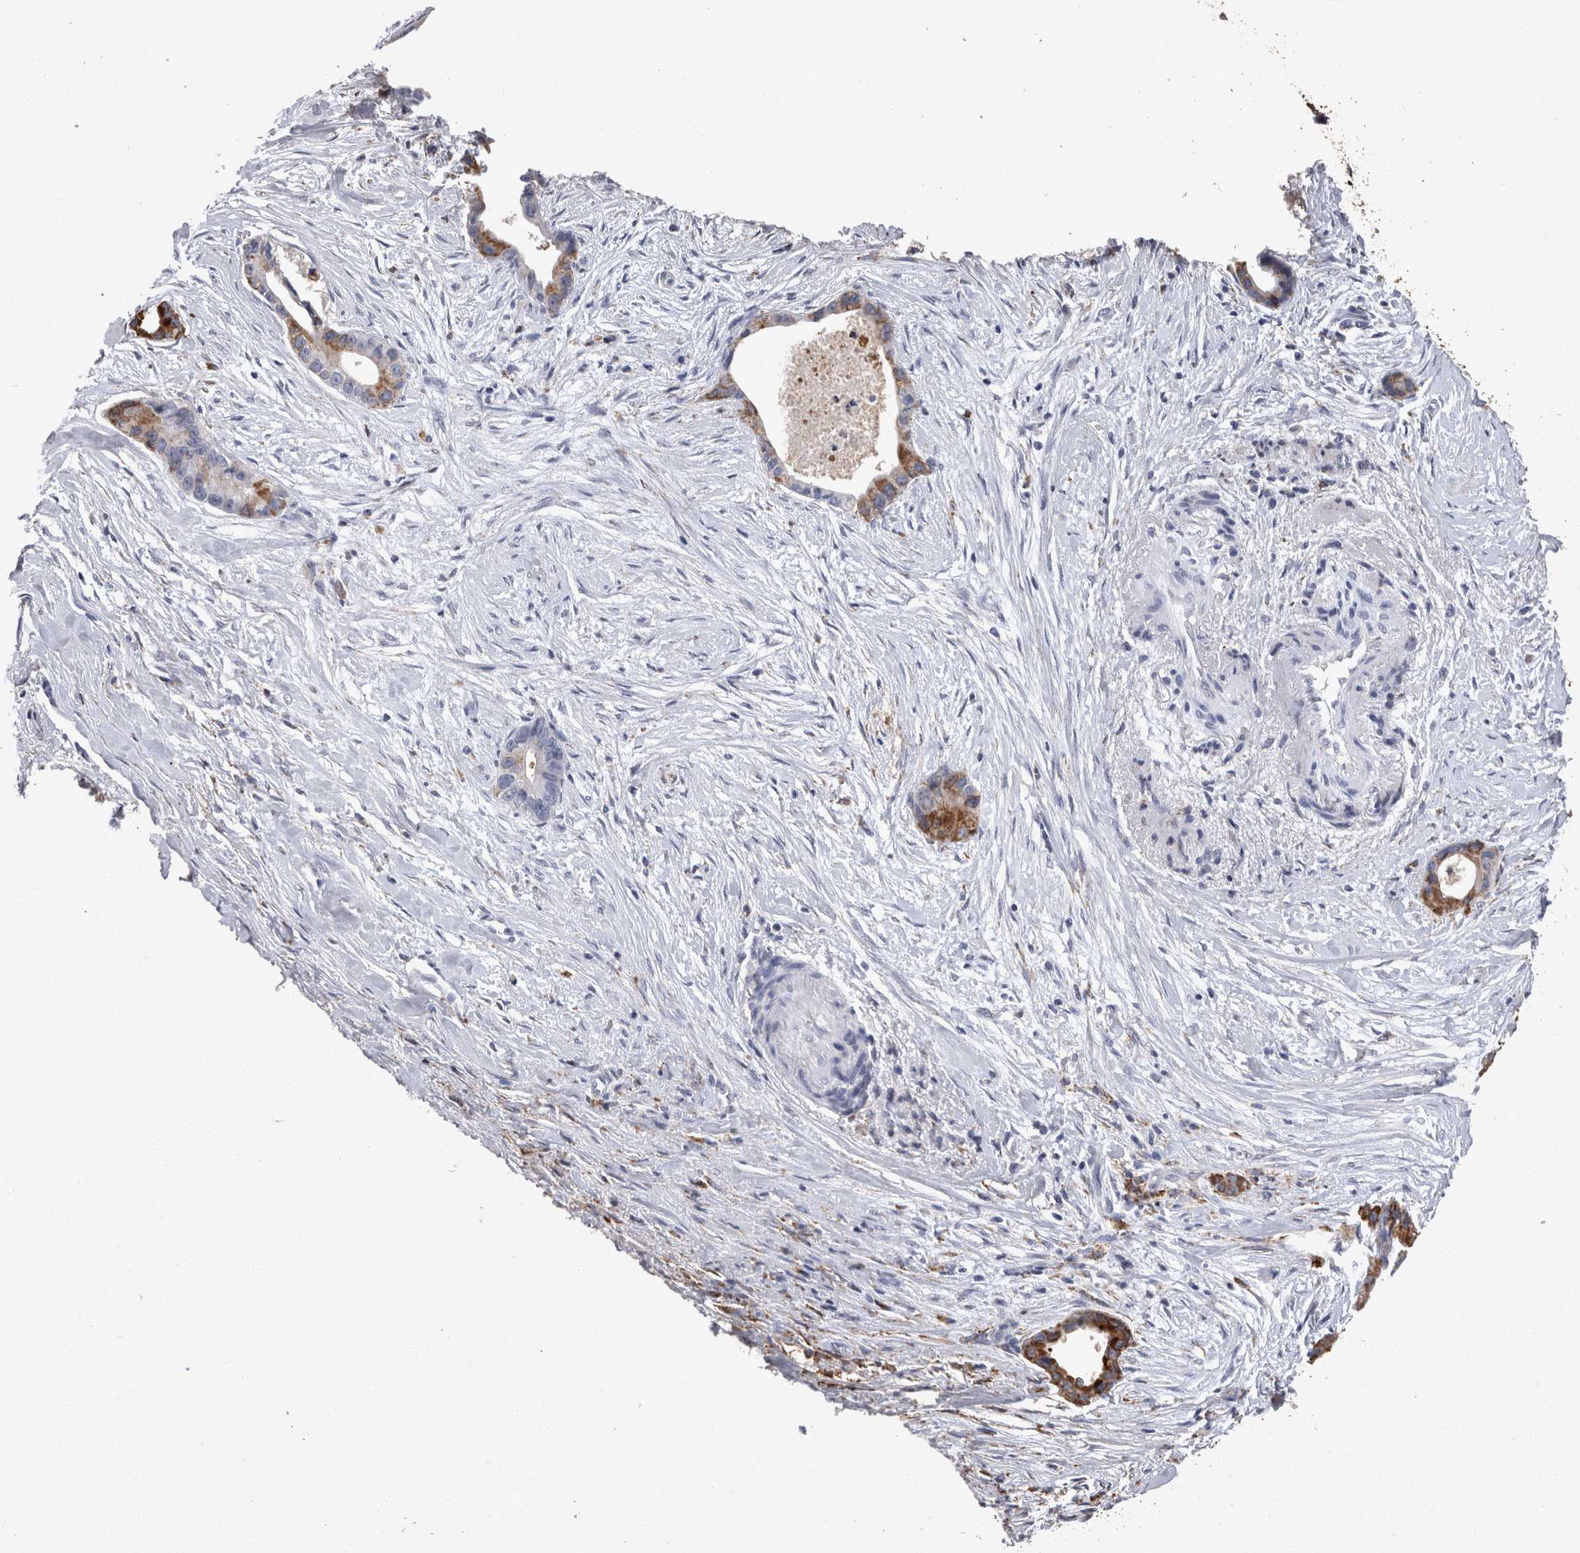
{"staining": {"intensity": "strong", "quantity": ">75%", "location": "cytoplasmic/membranous"}, "tissue": "liver cancer", "cell_type": "Tumor cells", "image_type": "cancer", "snomed": [{"axis": "morphology", "description": "Cholangiocarcinoma"}, {"axis": "topography", "description": "Liver"}], "caption": "Protein staining of liver cholangiocarcinoma tissue demonstrates strong cytoplasmic/membranous staining in approximately >75% of tumor cells.", "gene": "DKK3", "patient": {"sex": "female", "age": 55}}